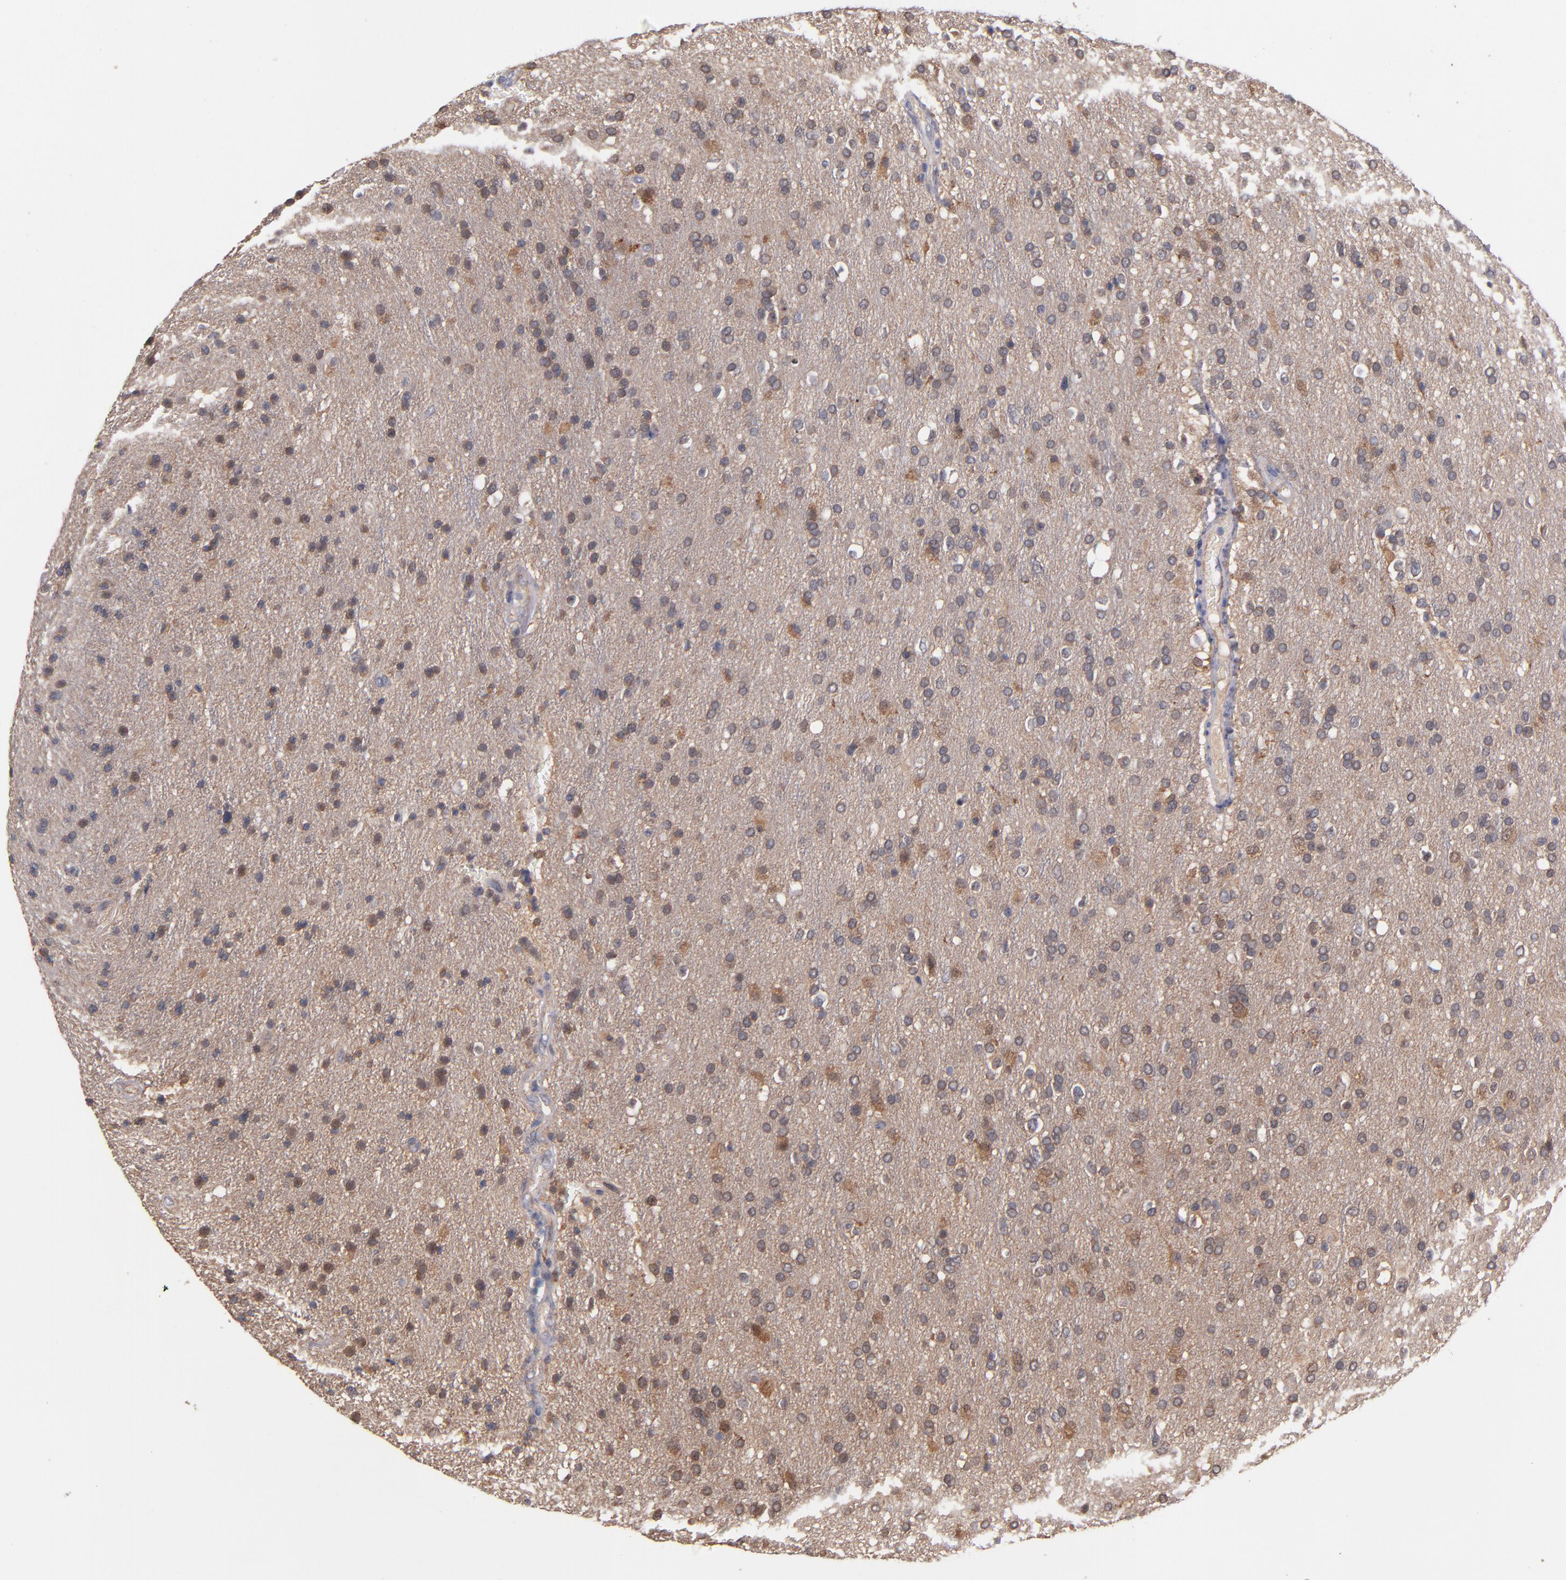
{"staining": {"intensity": "moderate", "quantity": "25%-75%", "location": "cytoplasmic/membranous"}, "tissue": "glioma", "cell_type": "Tumor cells", "image_type": "cancer", "snomed": [{"axis": "morphology", "description": "Glioma, malignant, High grade"}, {"axis": "topography", "description": "Brain"}], "caption": "Human high-grade glioma (malignant) stained for a protein (brown) exhibits moderate cytoplasmic/membranous positive expression in about 25%-75% of tumor cells.", "gene": "GMFG", "patient": {"sex": "male", "age": 33}}